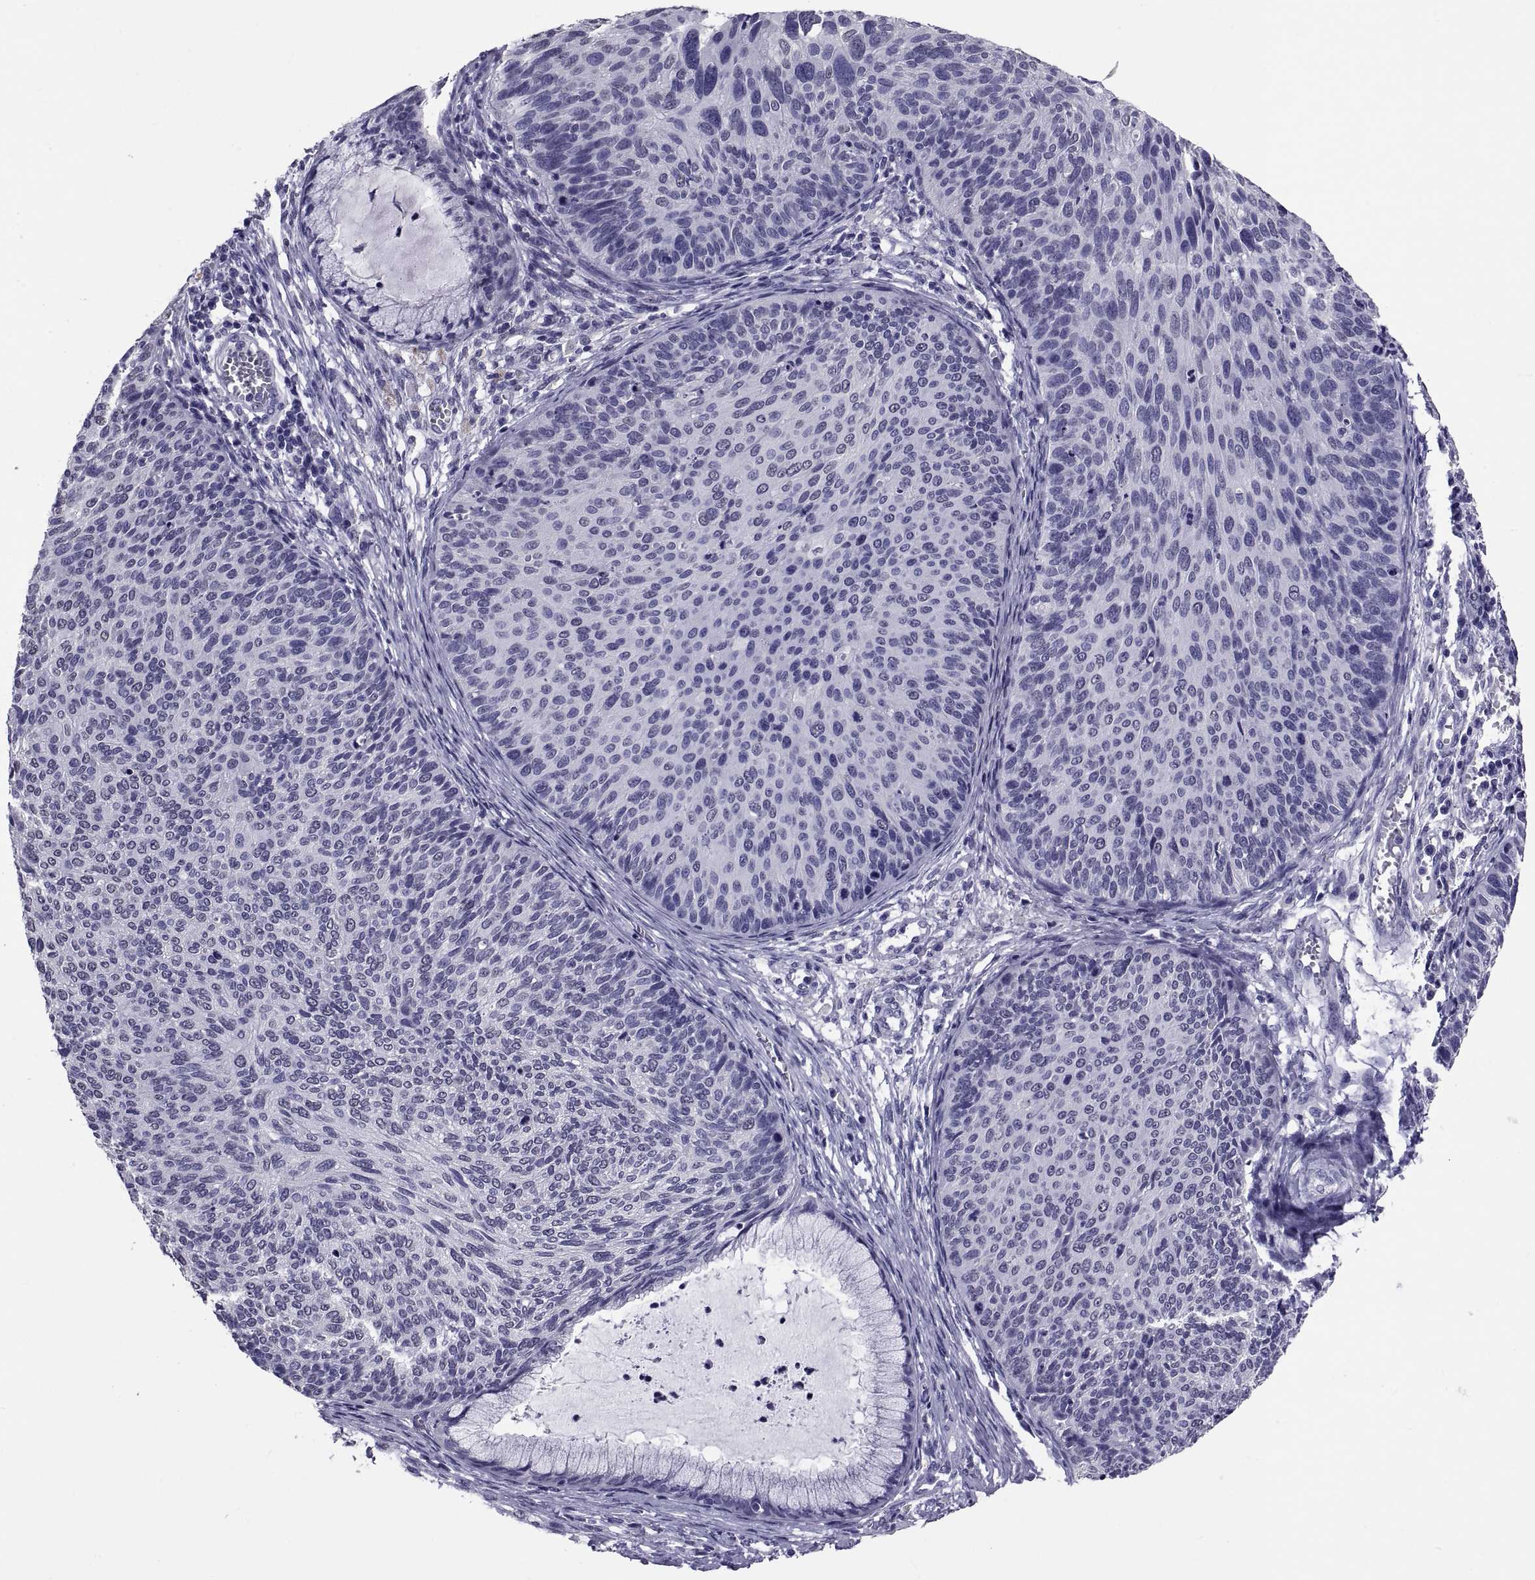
{"staining": {"intensity": "negative", "quantity": "none", "location": "none"}, "tissue": "cervical cancer", "cell_type": "Tumor cells", "image_type": "cancer", "snomed": [{"axis": "morphology", "description": "Squamous cell carcinoma, NOS"}, {"axis": "topography", "description": "Cervix"}], "caption": "The IHC image has no significant expression in tumor cells of cervical cancer tissue.", "gene": "TGFBR3L", "patient": {"sex": "female", "age": 36}}